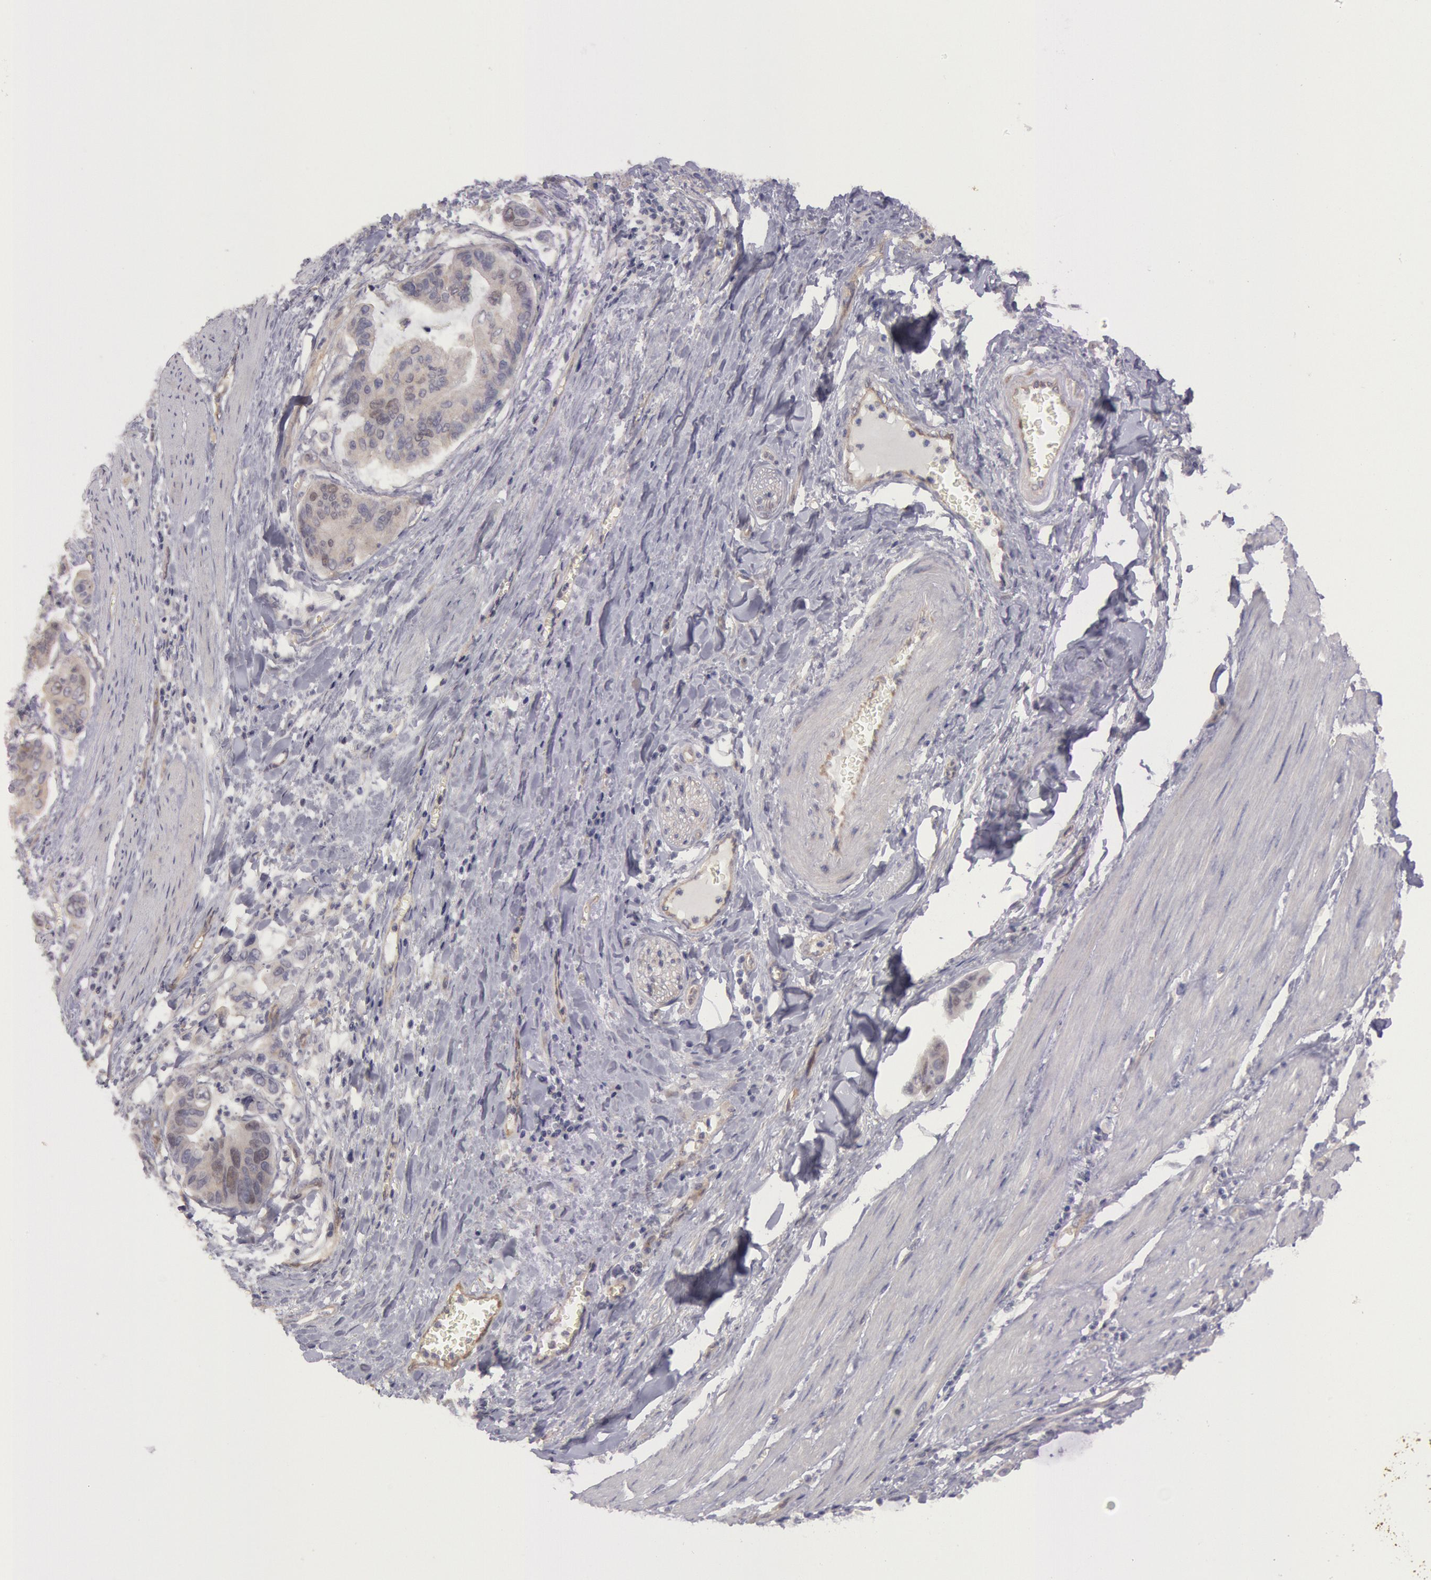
{"staining": {"intensity": "negative", "quantity": "none", "location": "none"}, "tissue": "stomach cancer", "cell_type": "Tumor cells", "image_type": "cancer", "snomed": [{"axis": "morphology", "description": "Adenocarcinoma, NOS"}, {"axis": "topography", "description": "Stomach, upper"}], "caption": "IHC micrograph of neoplastic tissue: human stomach cancer (adenocarcinoma) stained with DAB reveals no significant protein positivity in tumor cells.", "gene": "AMOTL1", "patient": {"sex": "male", "age": 80}}